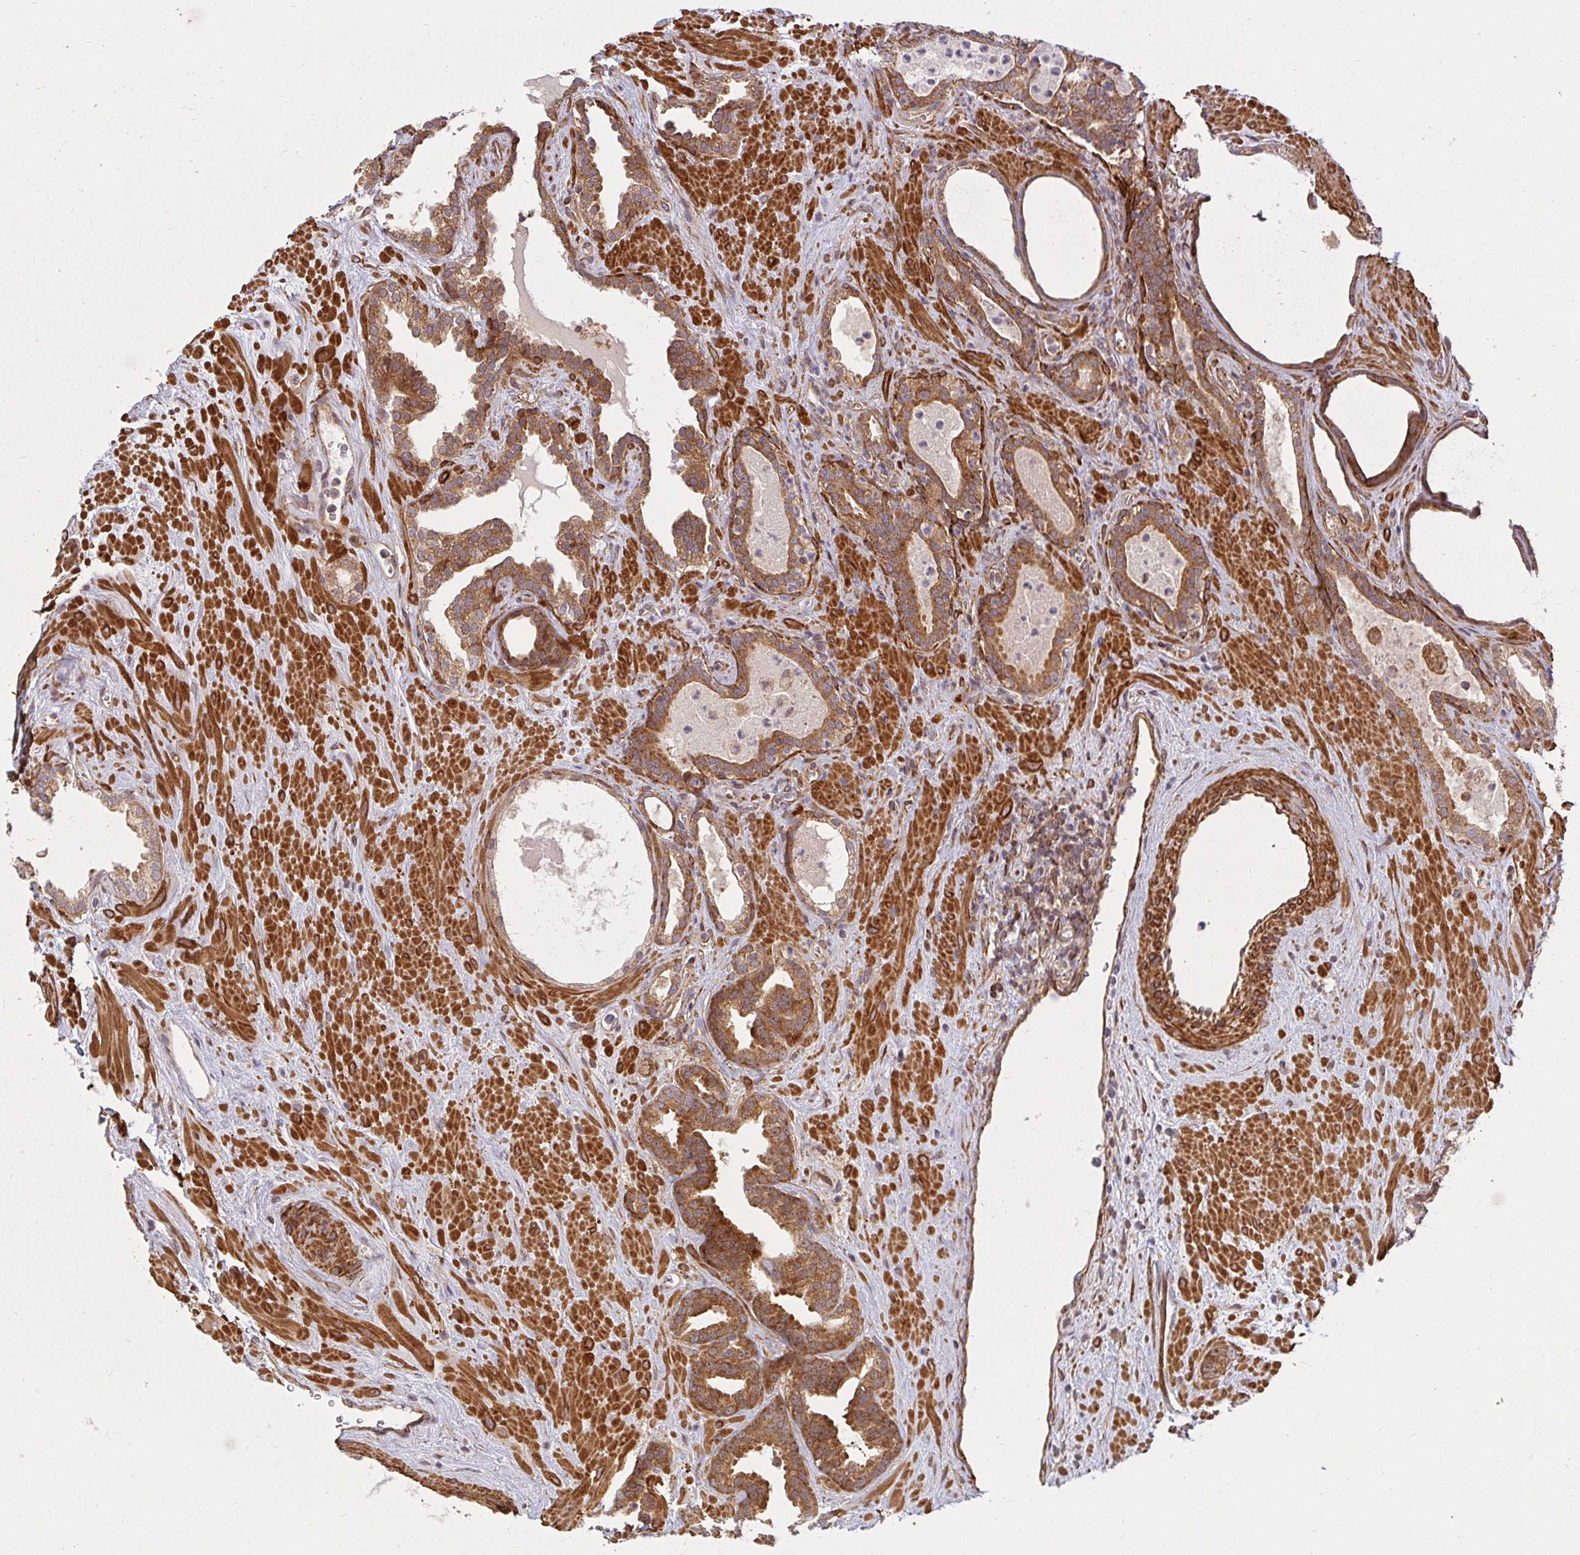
{"staining": {"intensity": "moderate", "quantity": ">75%", "location": "cytoplasmic/membranous"}, "tissue": "prostate cancer", "cell_type": "Tumor cells", "image_type": "cancer", "snomed": [{"axis": "morphology", "description": "Adenocarcinoma, Low grade"}, {"axis": "topography", "description": "Prostate"}], "caption": "Immunohistochemistry (IHC) histopathology image of human prostate cancer (low-grade adenocarcinoma) stained for a protein (brown), which demonstrates medium levels of moderate cytoplasmic/membranous expression in approximately >75% of tumor cells.", "gene": "BTF3", "patient": {"sex": "male", "age": 62}}